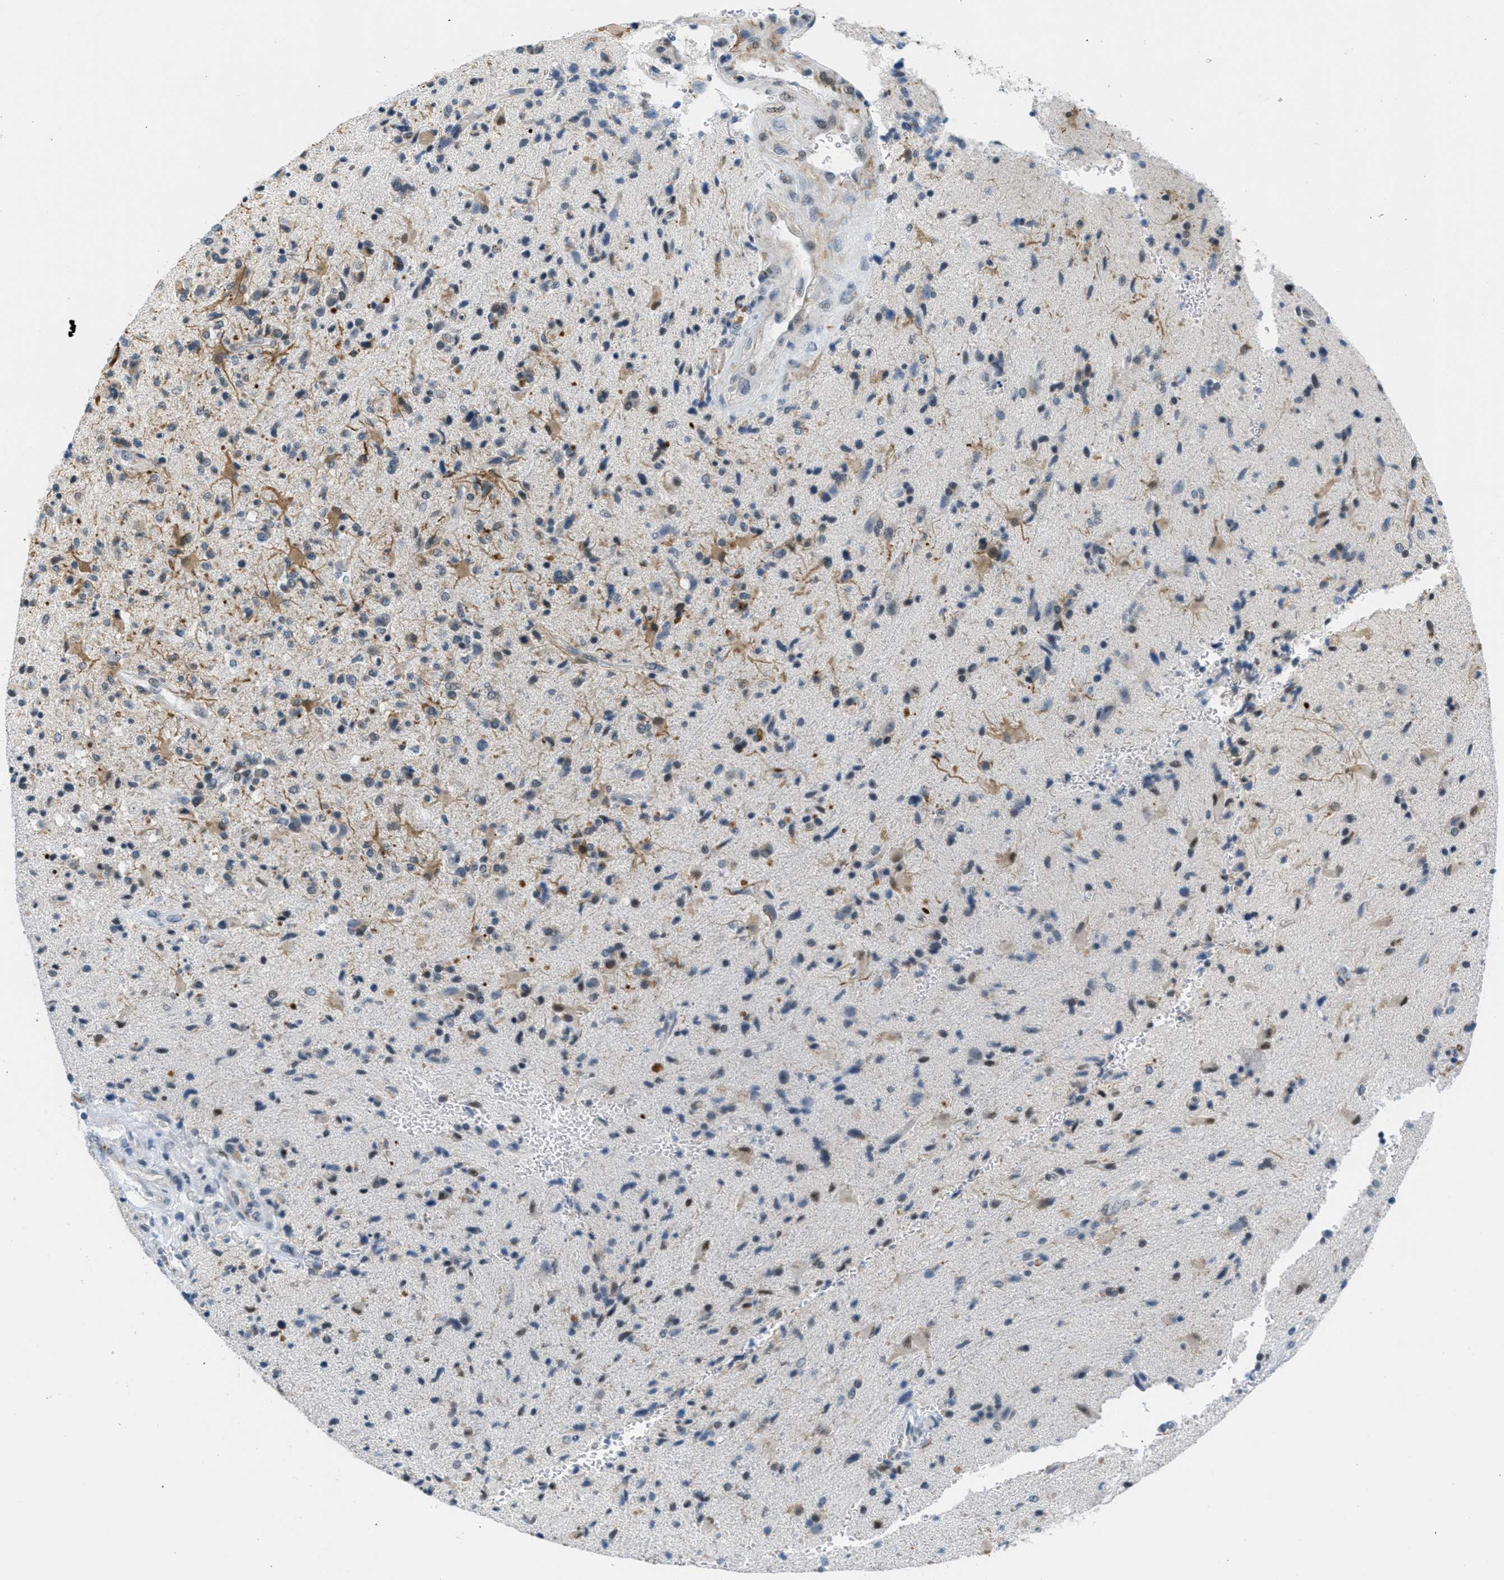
{"staining": {"intensity": "moderate", "quantity": "<25%", "location": "nuclear"}, "tissue": "glioma", "cell_type": "Tumor cells", "image_type": "cancer", "snomed": [{"axis": "morphology", "description": "Glioma, malignant, High grade"}, {"axis": "topography", "description": "Brain"}], "caption": "There is low levels of moderate nuclear staining in tumor cells of malignant high-grade glioma, as demonstrated by immunohistochemical staining (brown color).", "gene": "HS3ST2", "patient": {"sex": "male", "age": 32}}